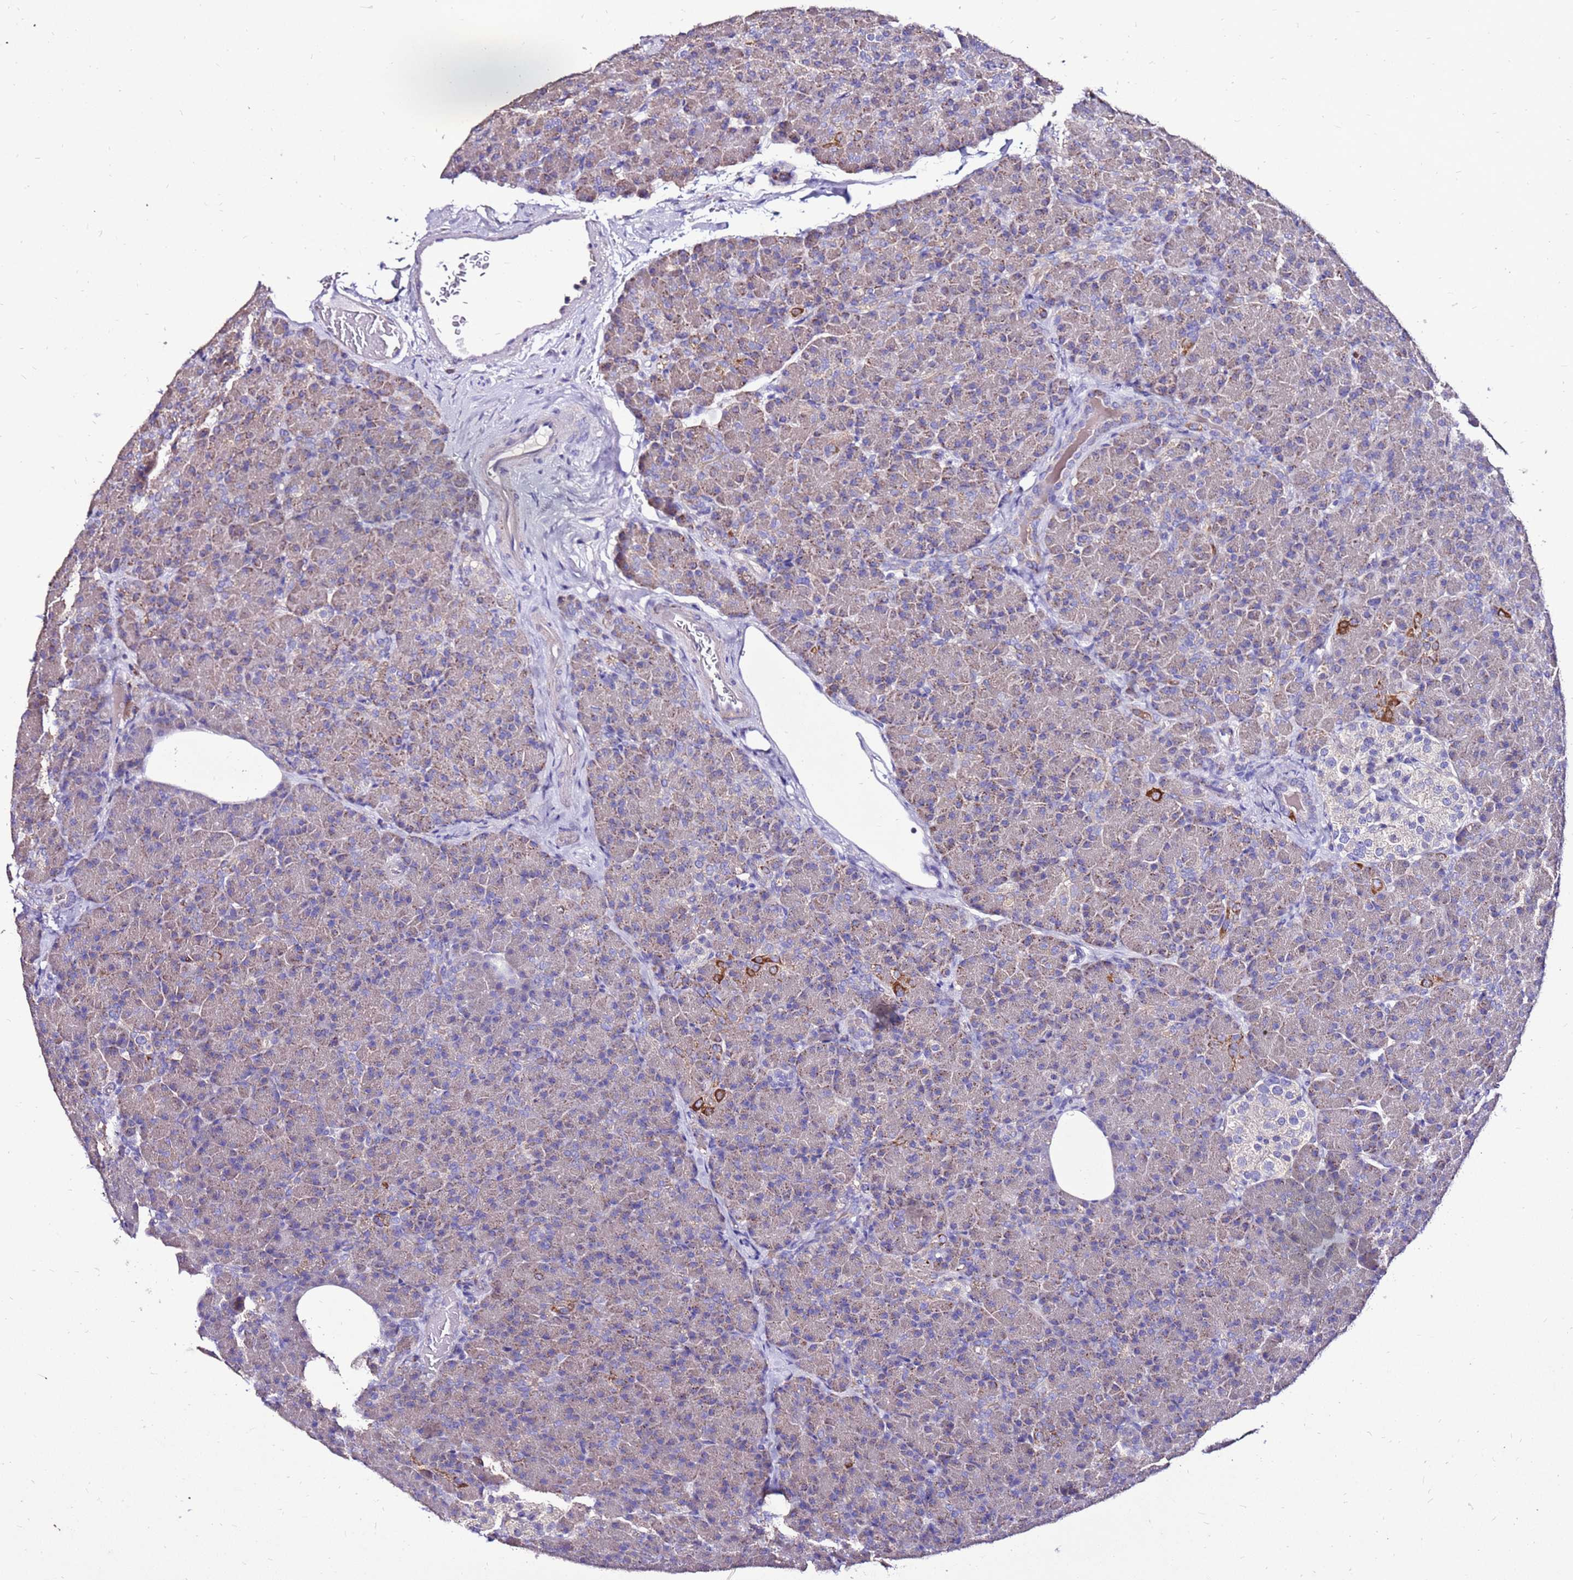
{"staining": {"intensity": "moderate", "quantity": "25%-75%", "location": "cytoplasmic/membranous"}, "tissue": "pancreas", "cell_type": "Exocrine glandular cells", "image_type": "normal", "snomed": [{"axis": "morphology", "description": "Normal tissue, NOS"}, {"axis": "topography", "description": "Pancreas"}], "caption": "DAB (3,3'-diaminobenzidine) immunohistochemical staining of benign human pancreas shows moderate cytoplasmic/membranous protein expression in approximately 25%-75% of exocrine glandular cells.", "gene": "TMEM106C", "patient": {"sex": "female", "age": 43}}